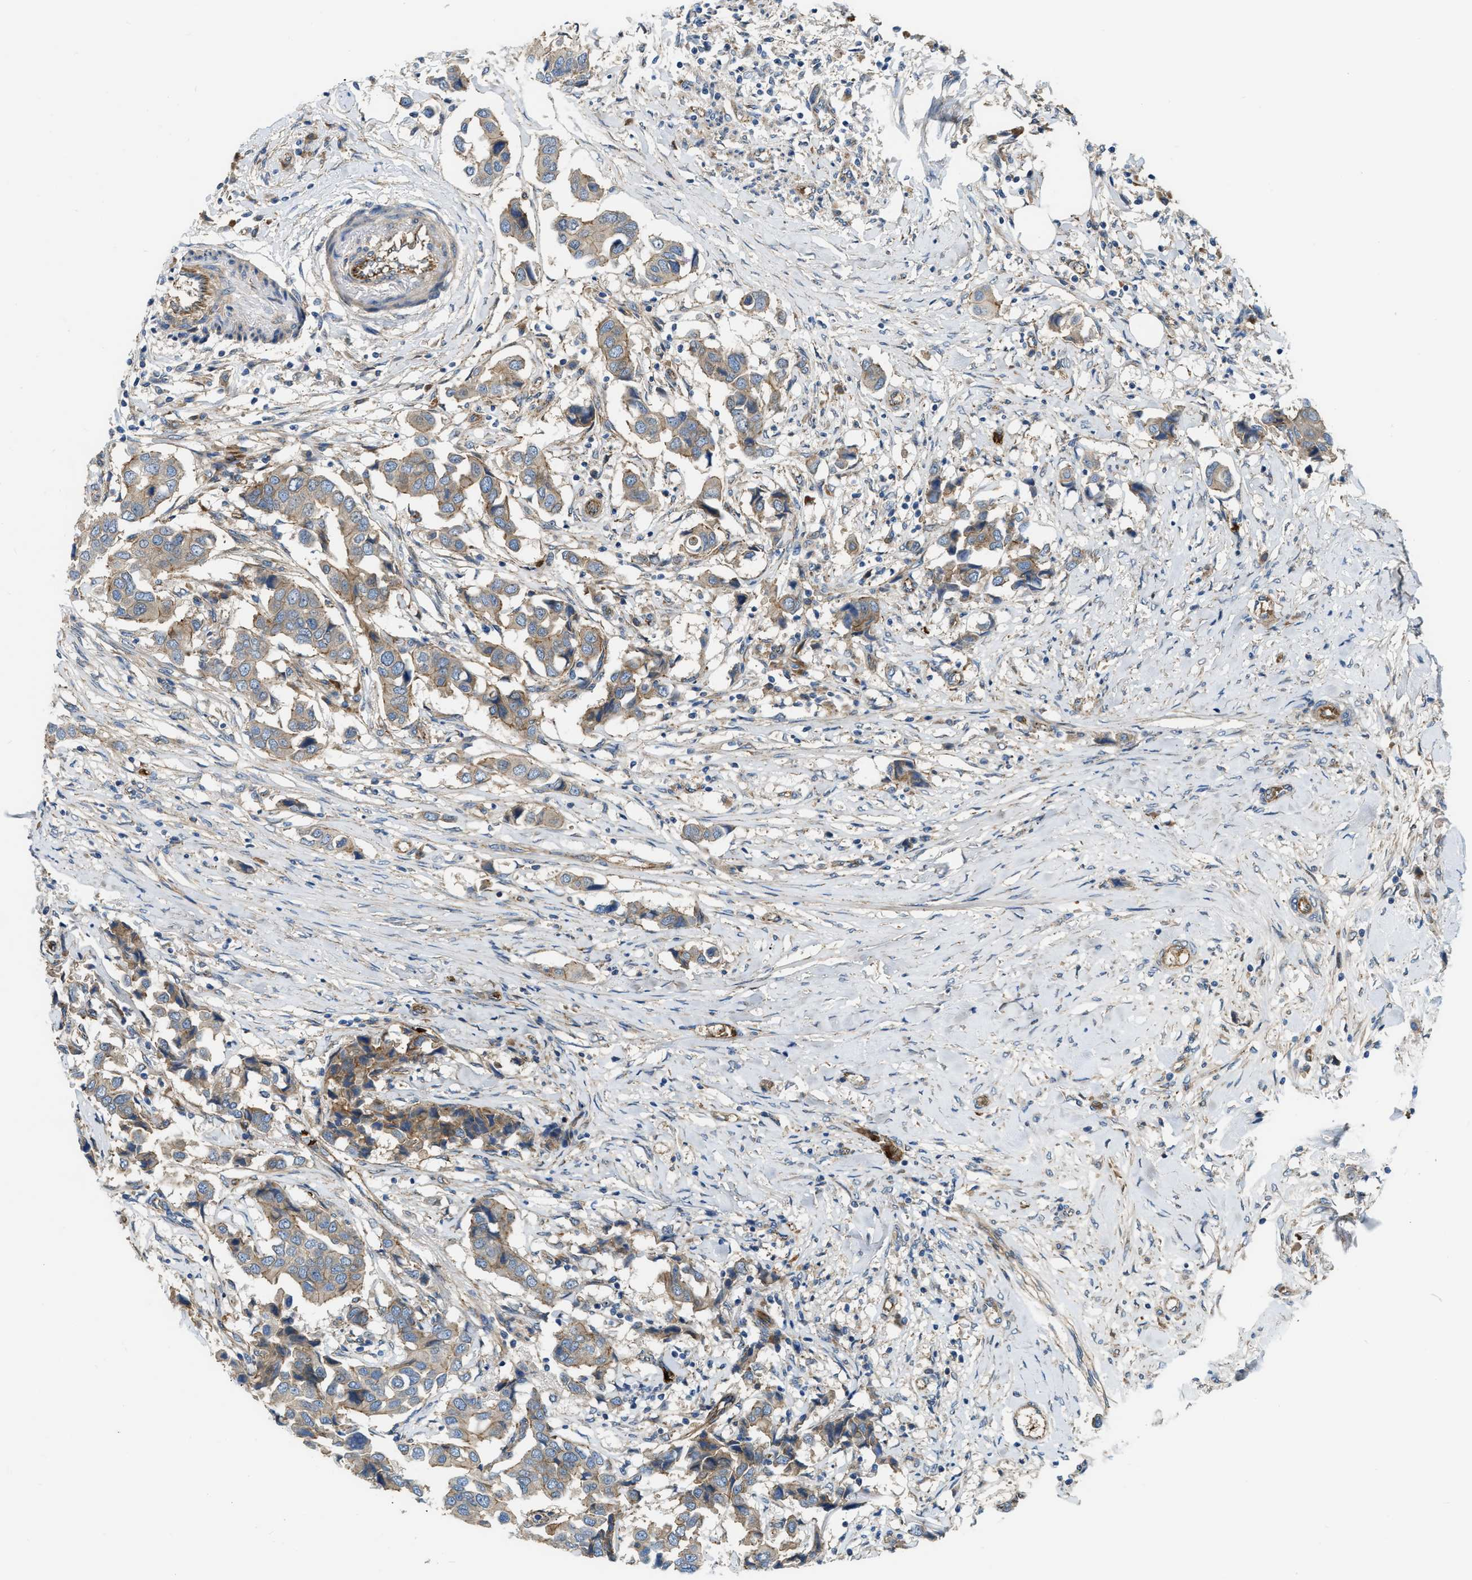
{"staining": {"intensity": "weak", "quantity": "25%-75%", "location": "cytoplasmic/membranous"}, "tissue": "breast cancer", "cell_type": "Tumor cells", "image_type": "cancer", "snomed": [{"axis": "morphology", "description": "Duct carcinoma"}, {"axis": "topography", "description": "Breast"}], "caption": "High-power microscopy captured an IHC micrograph of intraductal carcinoma (breast), revealing weak cytoplasmic/membranous staining in approximately 25%-75% of tumor cells.", "gene": "ERC1", "patient": {"sex": "female", "age": 80}}